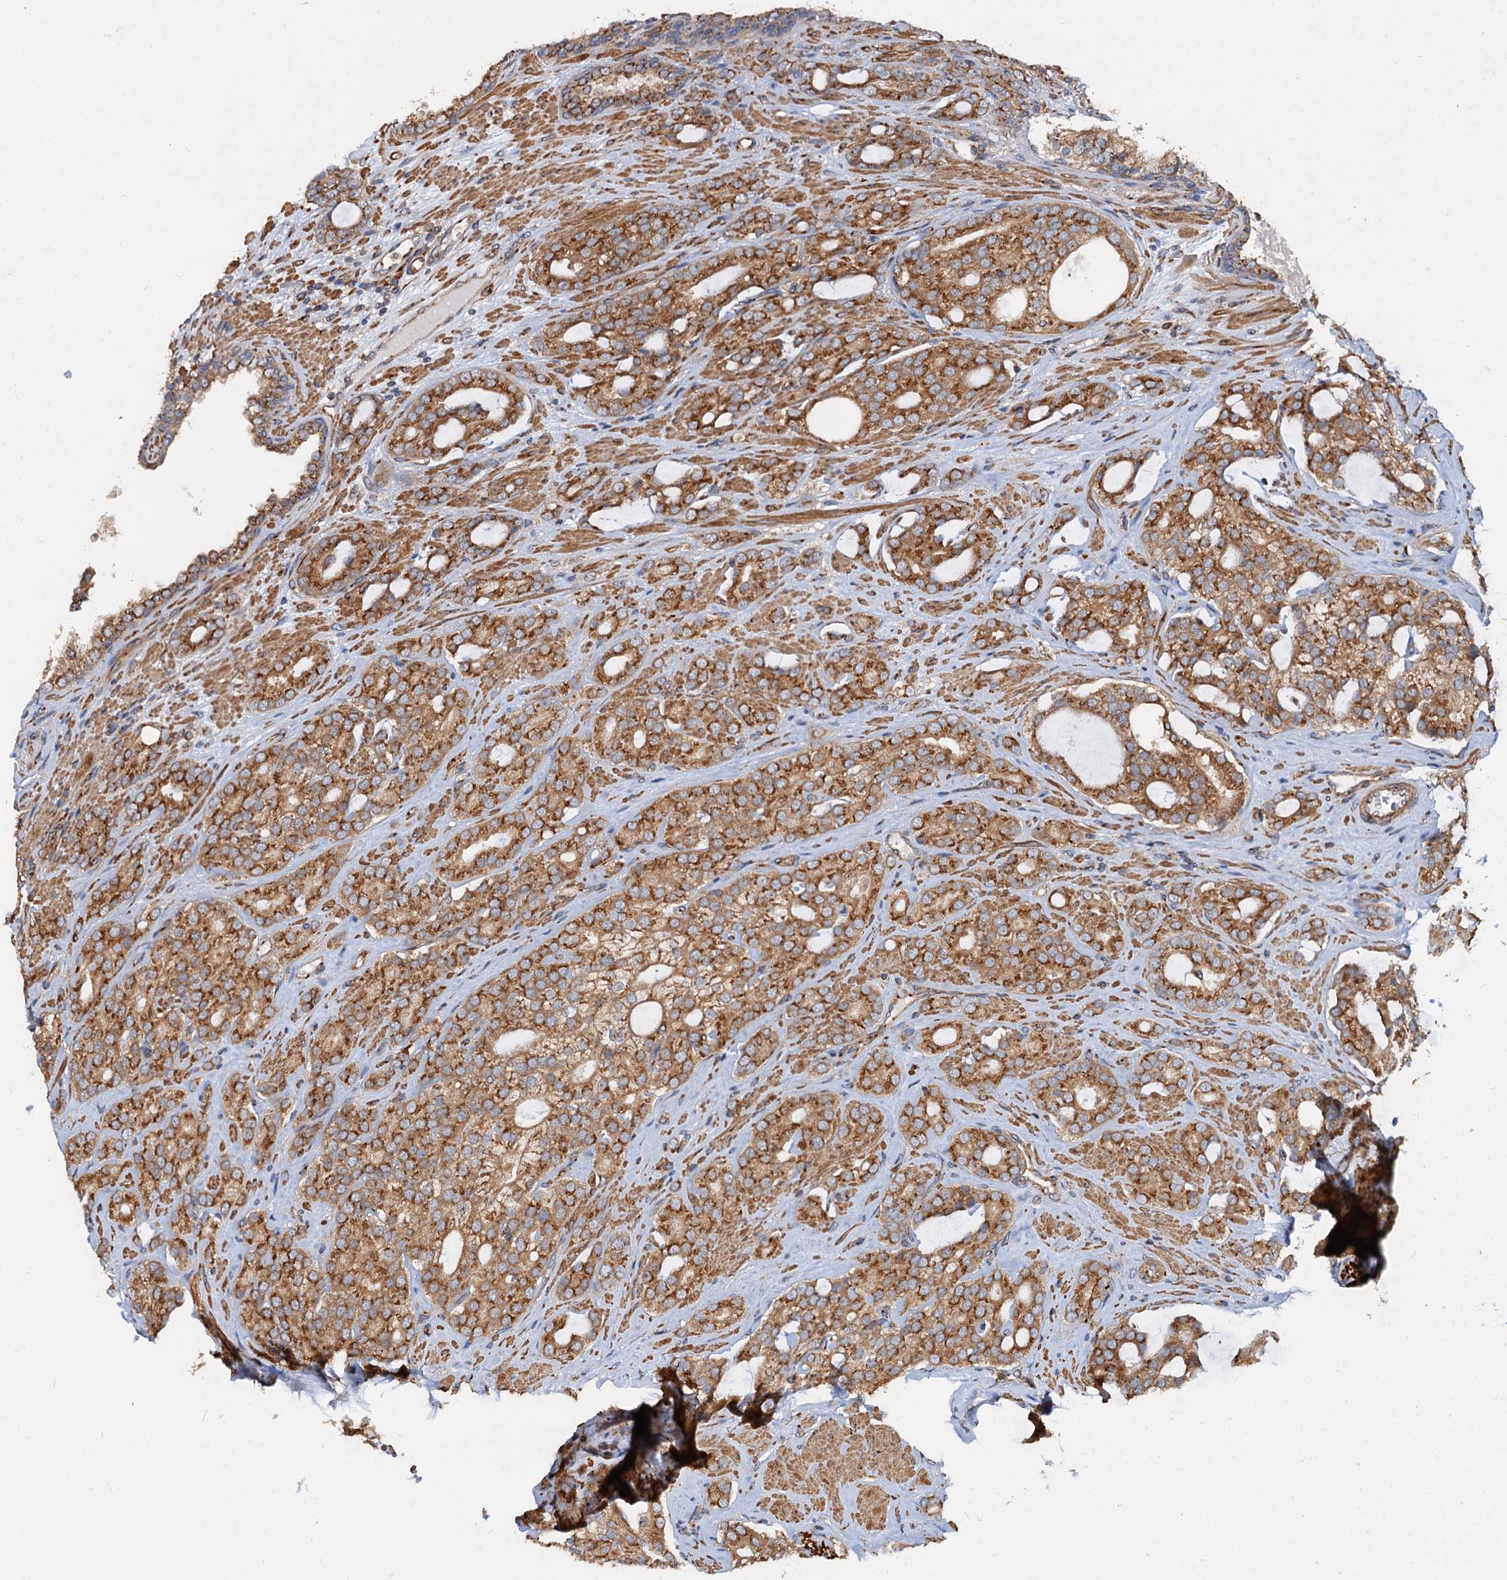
{"staining": {"intensity": "strong", "quantity": ">75%", "location": "cytoplasmic/membranous"}, "tissue": "prostate cancer", "cell_type": "Tumor cells", "image_type": "cancer", "snomed": [{"axis": "morphology", "description": "Adenocarcinoma, High grade"}, {"axis": "topography", "description": "Prostate"}], "caption": "IHC photomicrograph of prostate cancer (high-grade adenocarcinoma) stained for a protein (brown), which reveals high levels of strong cytoplasmic/membranous positivity in about >75% of tumor cells.", "gene": "ANKRD26", "patient": {"sex": "male", "age": 63}}